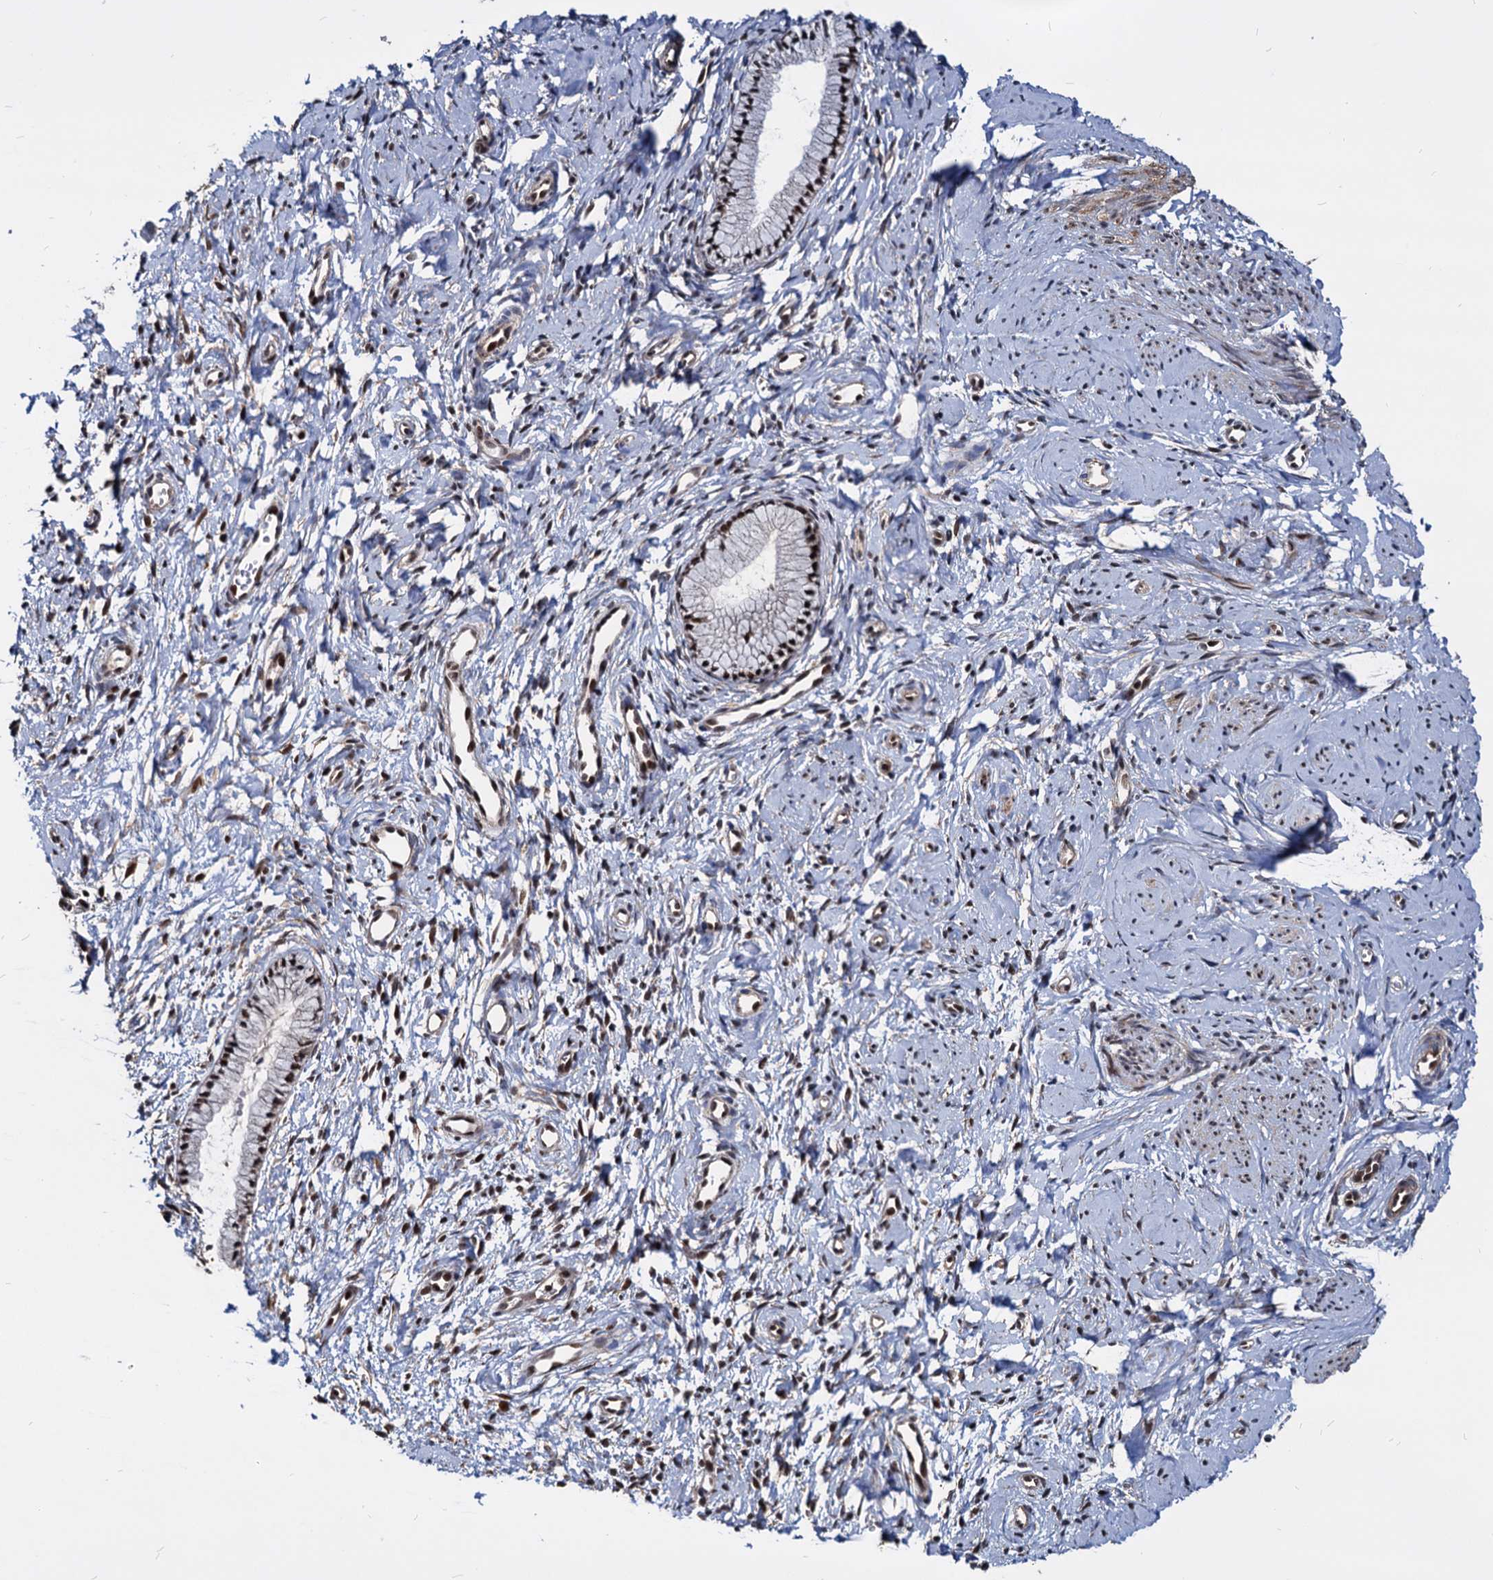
{"staining": {"intensity": "strong", "quantity": ">75%", "location": "nuclear"}, "tissue": "cervix", "cell_type": "Glandular cells", "image_type": "normal", "snomed": [{"axis": "morphology", "description": "Normal tissue, NOS"}, {"axis": "topography", "description": "Cervix"}], "caption": "Immunohistochemistry (DAB) staining of unremarkable cervix exhibits strong nuclear protein positivity in approximately >75% of glandular cells.", "gene": "UBLCP1", "patient": {"sex": "female", "age": 57}}